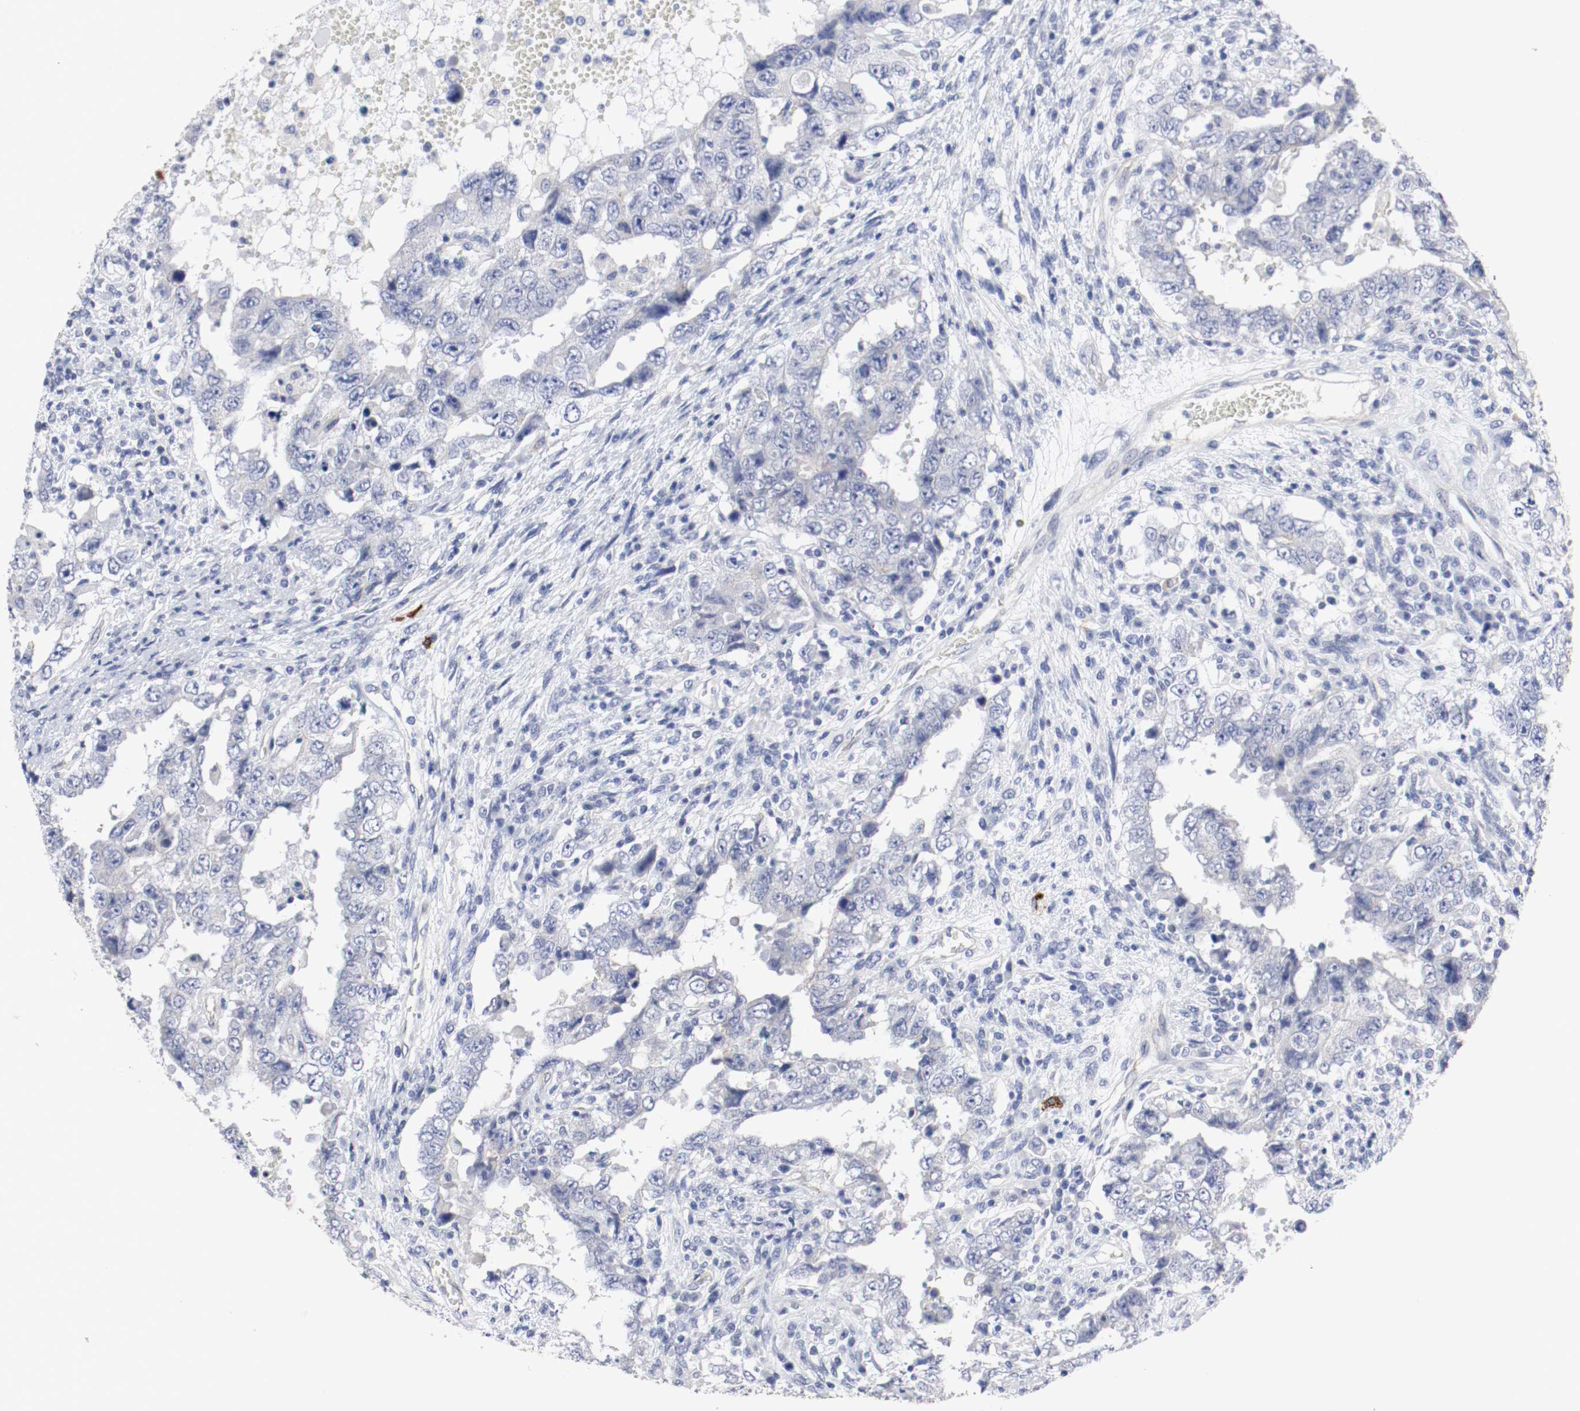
{"staining": {"intensity": "negative", "quantity": "none", "location": "none"}, "tissue": "testis cancer", "cell_type": "Tumor cells", "image_type": "cancer", "snomed": [{"axis": "morphology", "description": "Carcinoma, Embryonal, NOS"}, {"axis": "topography", "description": "Testis"}], "caption": "Tumor cells are negative for brown protein staining in testis cancer. (Immunohistochemistry (ihc), brightfield microscopy, high magnification).", "gene": "KIT", "patient": {"sex": "male", "age": 26}}